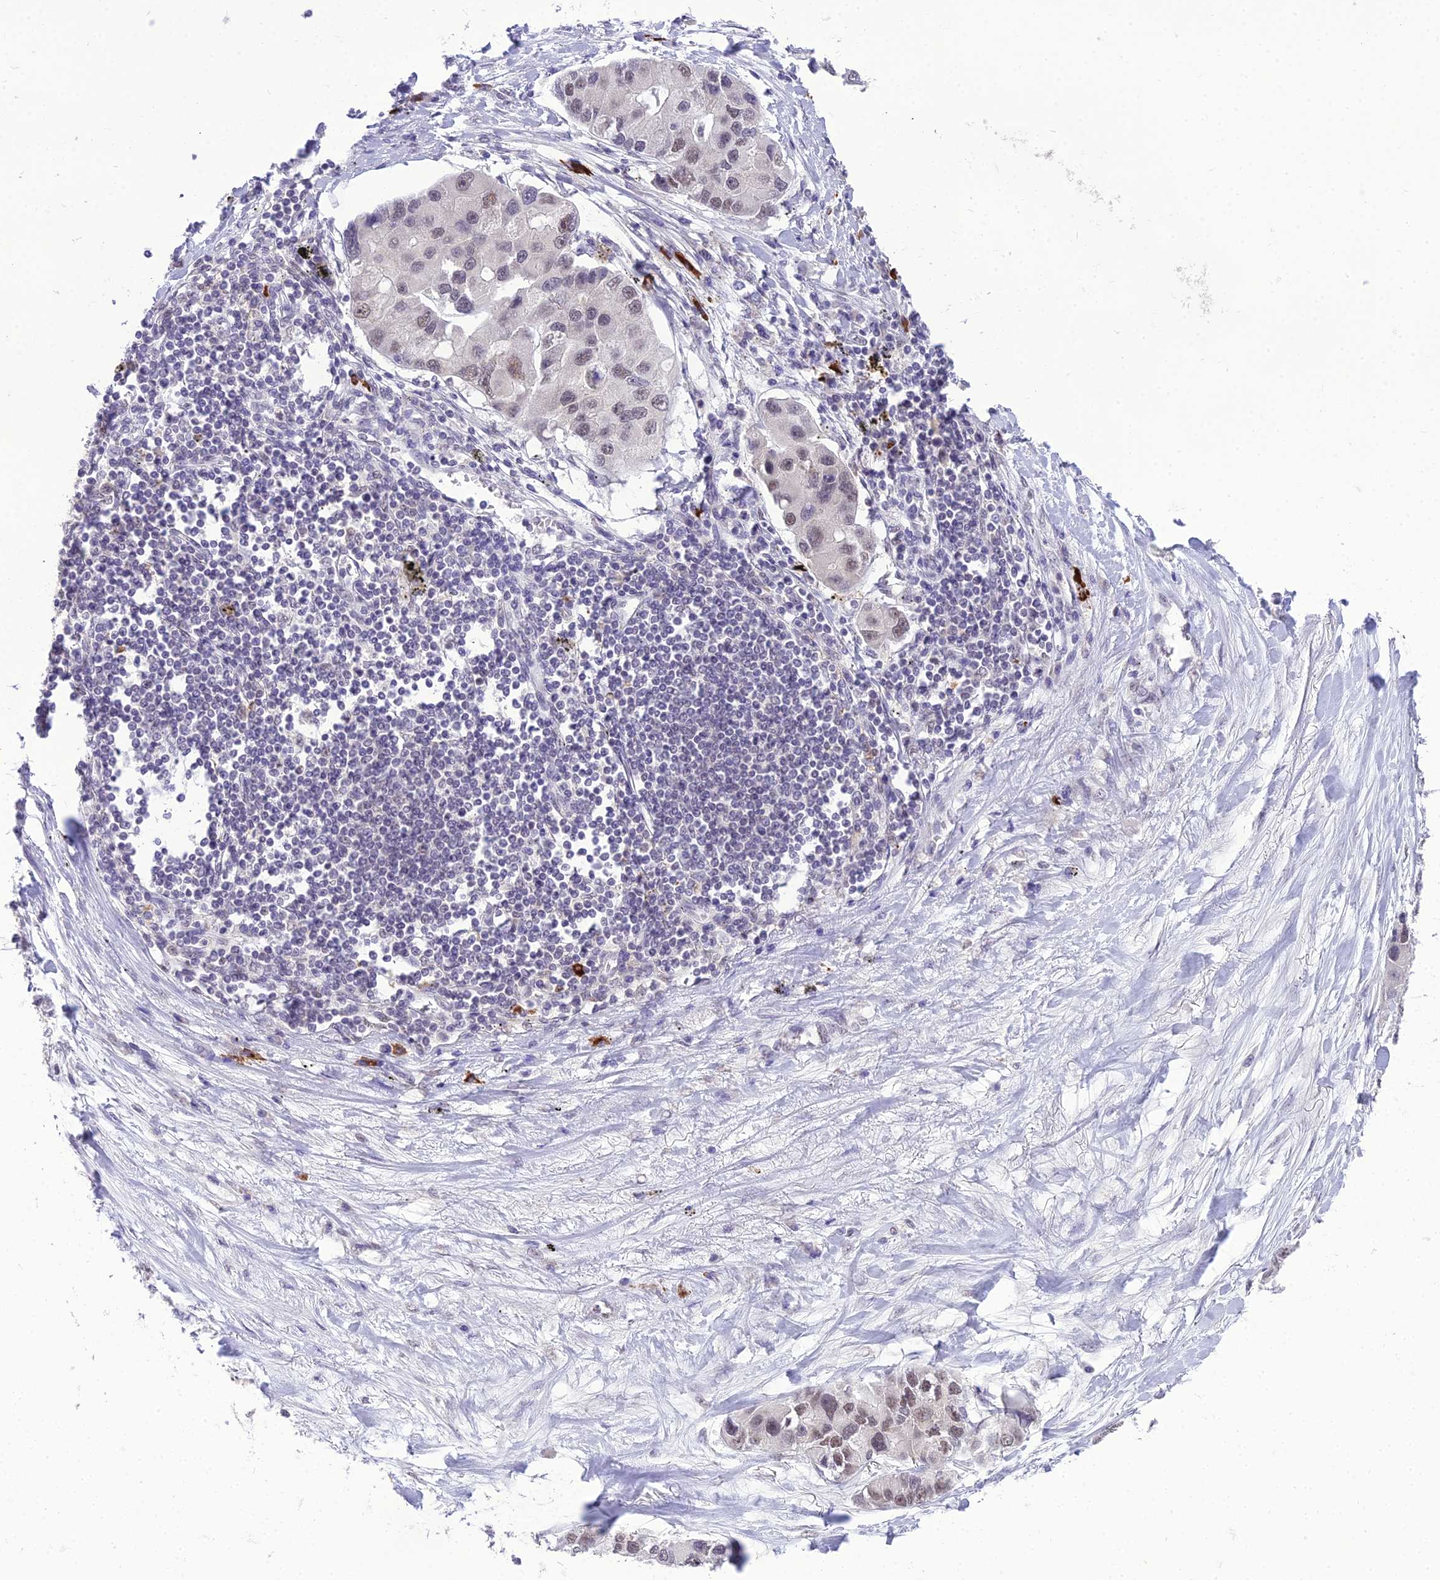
{"staining": {"intensity": "weak", "quantity": "25%-75%", "location": "nuclear"}, "tissue": "lung cancer", "cell_type": "Tumor cells", "image_type": "cancer", "snomed": [{"axis": "morphology", "description": "Adenocarcinoma, NOS"}, {"axis": "topography", "description": "Lung"}], "caption": "Lung cancer (adenocarcinoma) stained with a brown dye exhibits weak nuclear positive staining in about 25%-75% of tumor cells.", "gene": "SH3RF3", "patient": {"sex": "female", "age": 54}}